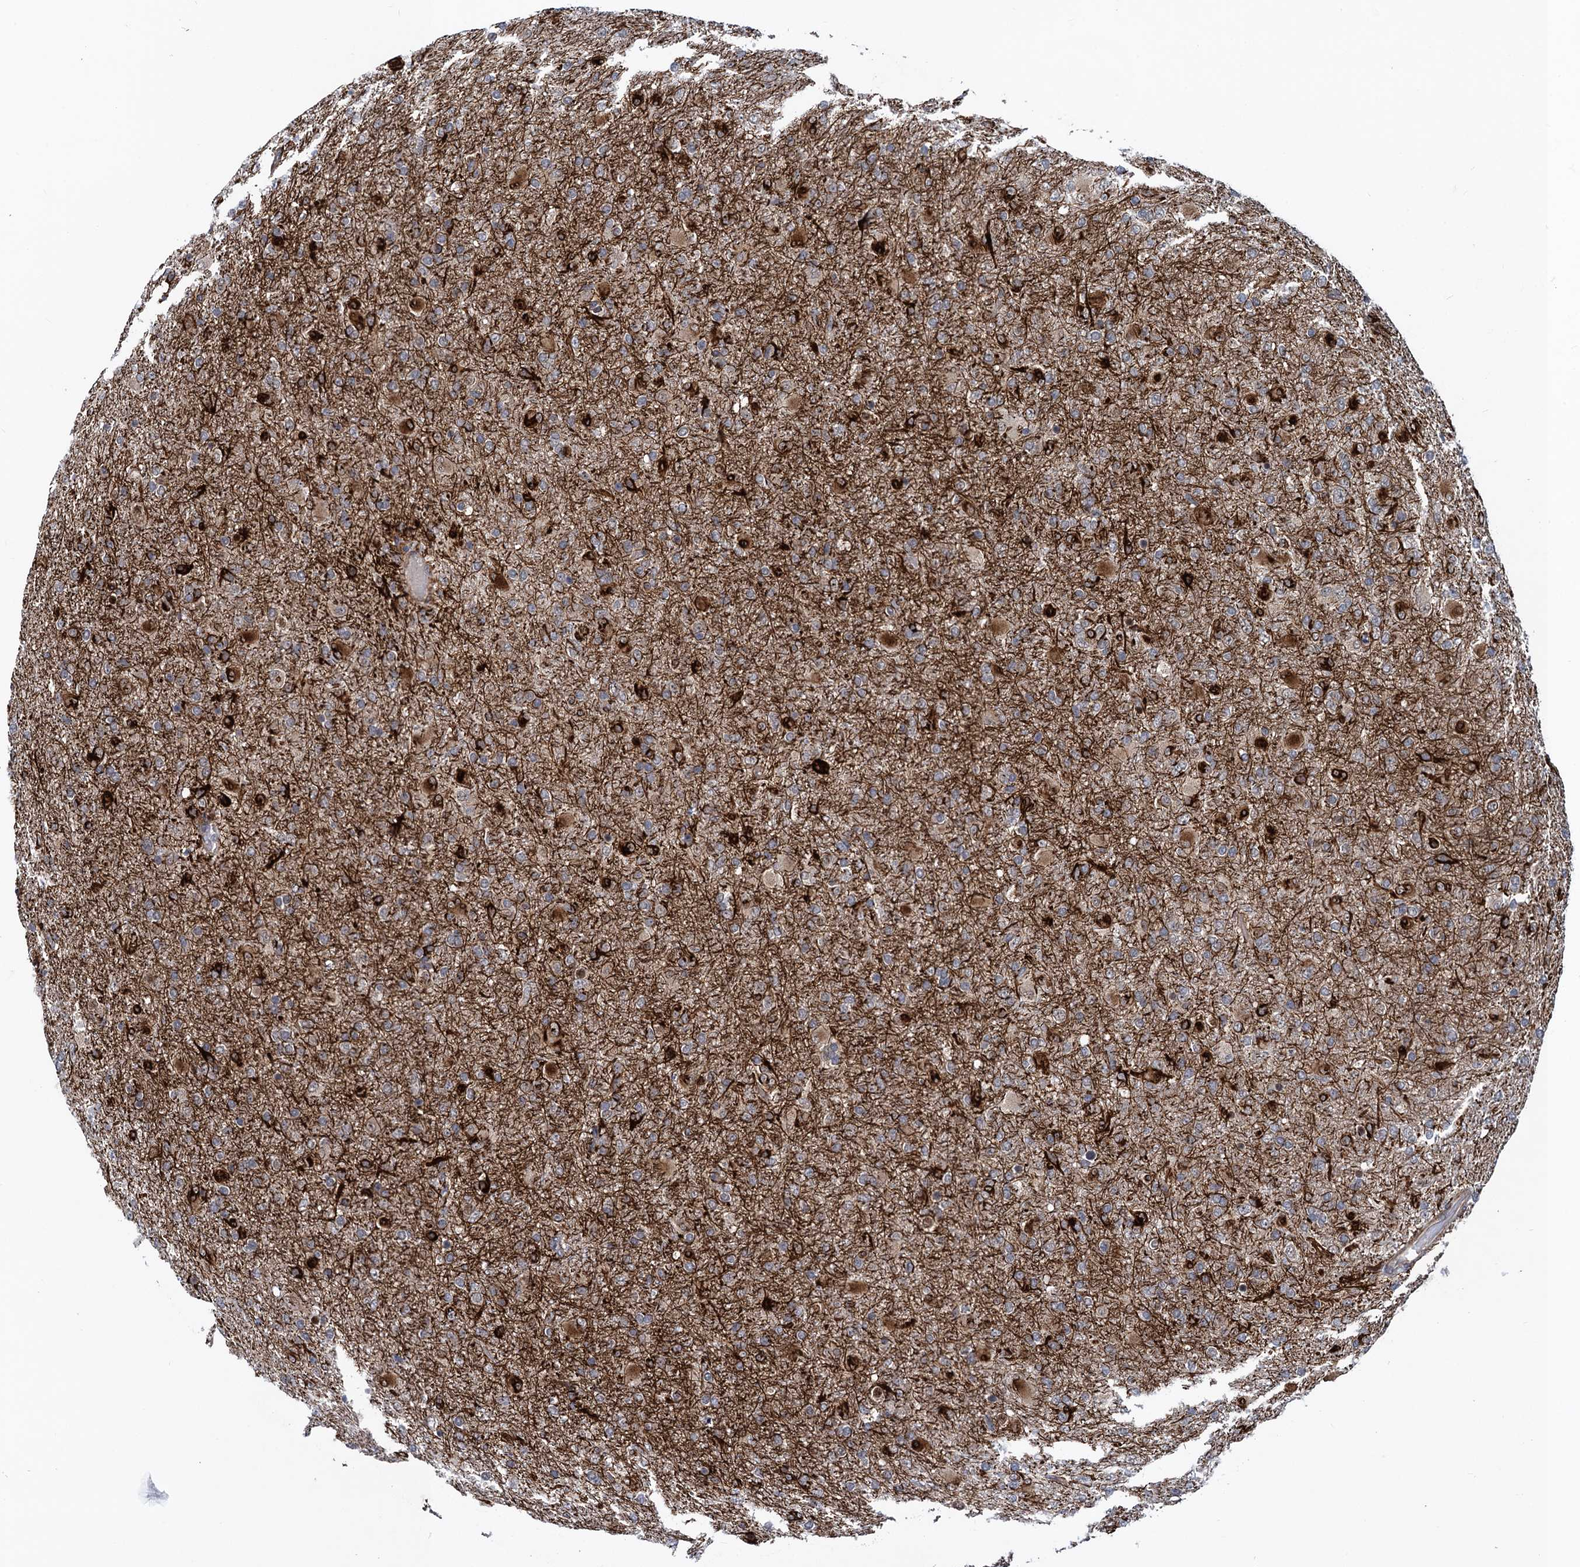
{"staining": {"intensity": "negative", "quantity": "none", "location": "none"}, "tissue": "glioma", "cell_type": "Tumor cells", "image_type": "cancer", "snomed": [{"axis": "morphology", "description": "Glioma, malignant, Low grade"}, {"axis": "topography", "description": "Brain"}], "caption": "Glioma was stained to show a protein in brown. There is no significant expression in tumor cells.", "gene": "ATOSA", "patient": {"sex": "male", "age": 65}}